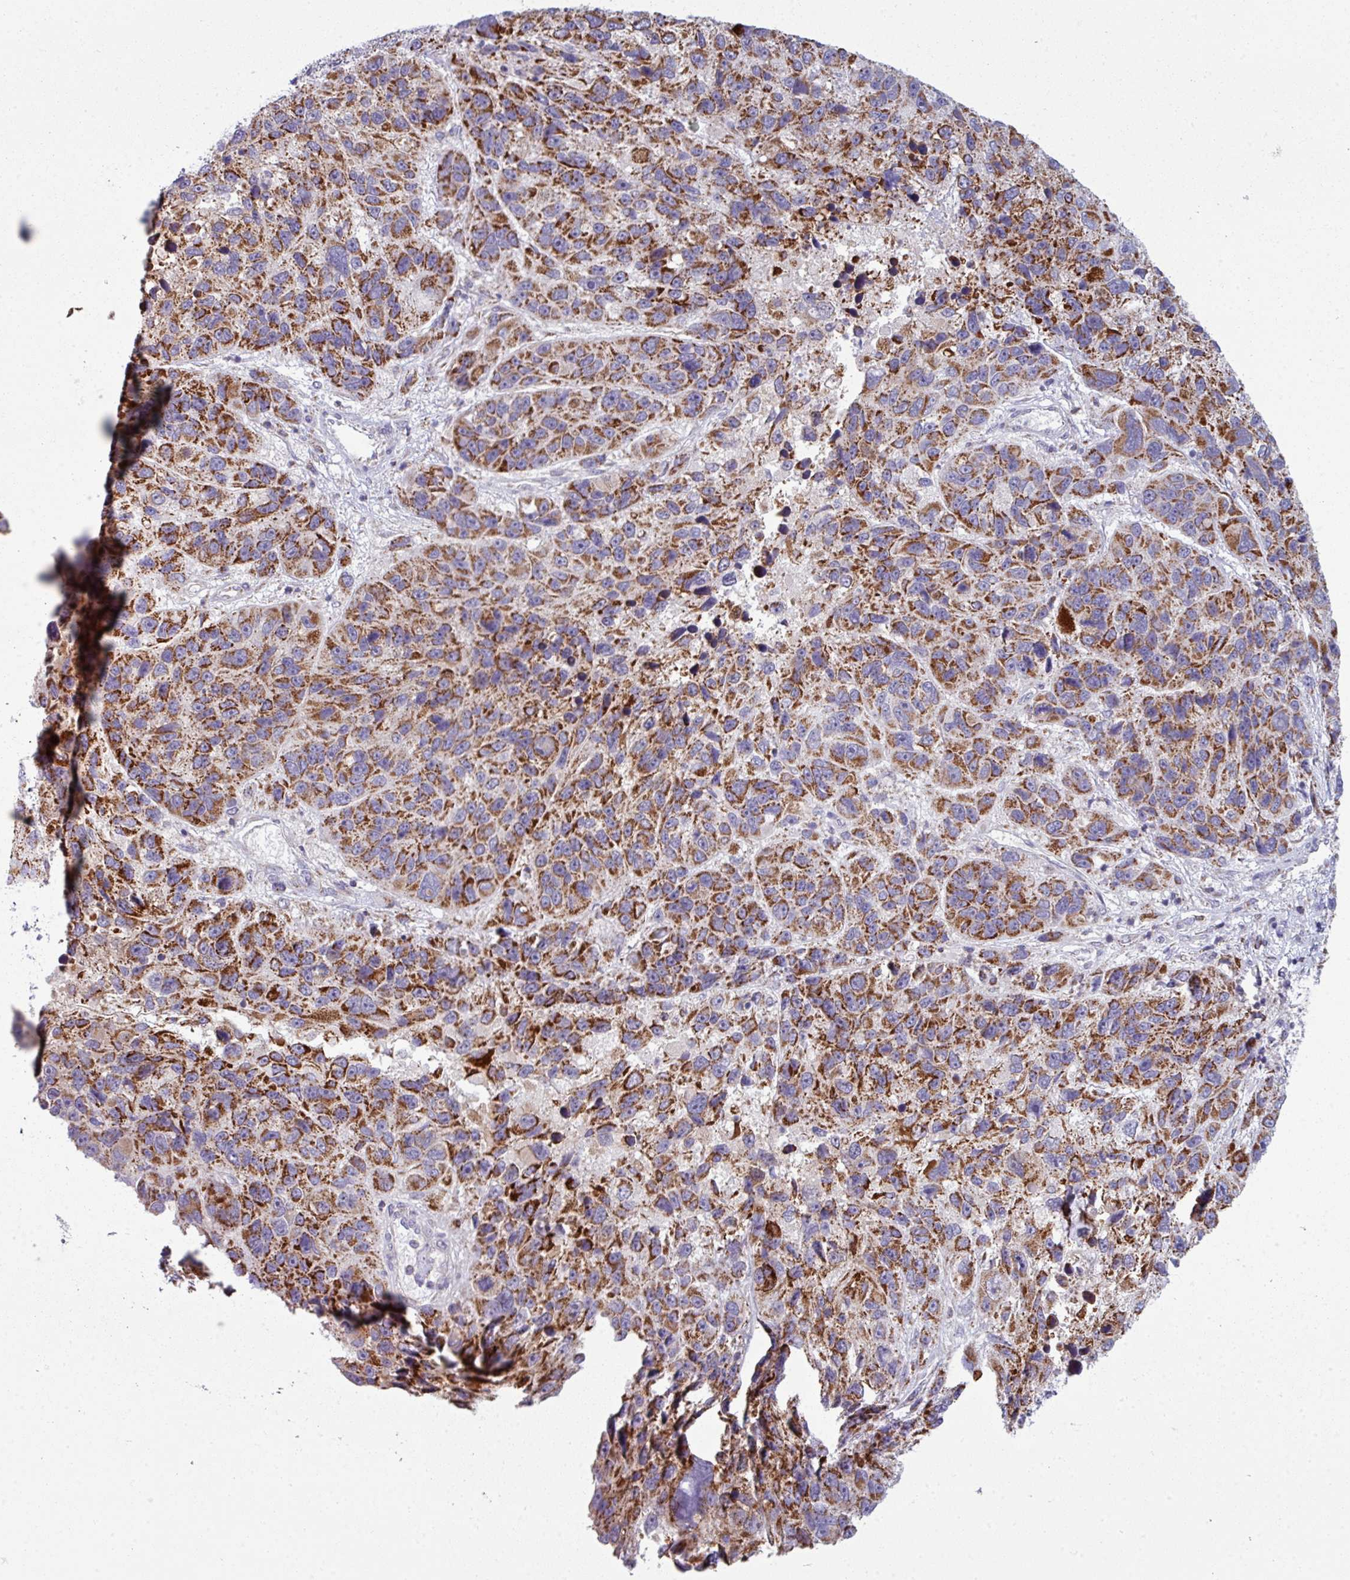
{"staining": {"intensity": "strong", "quantity": ">75%", "location": "cytoplasmic/membranous"}, "tissue": "melanoma", "cell_type": "Tumor cells", "image_type": "cancer", "snomed": [{"axis": "morphology", "description": "Malignant melanoma, NOS"}, {"axis": "topography", "description": "Skin"}], "caption": "Strong cytoplasmic/membranous expression is present in about >75% of tumor cells in melanoma.", "gene": "ZNF615", "patient": {"sex": "male", "age": 53}}